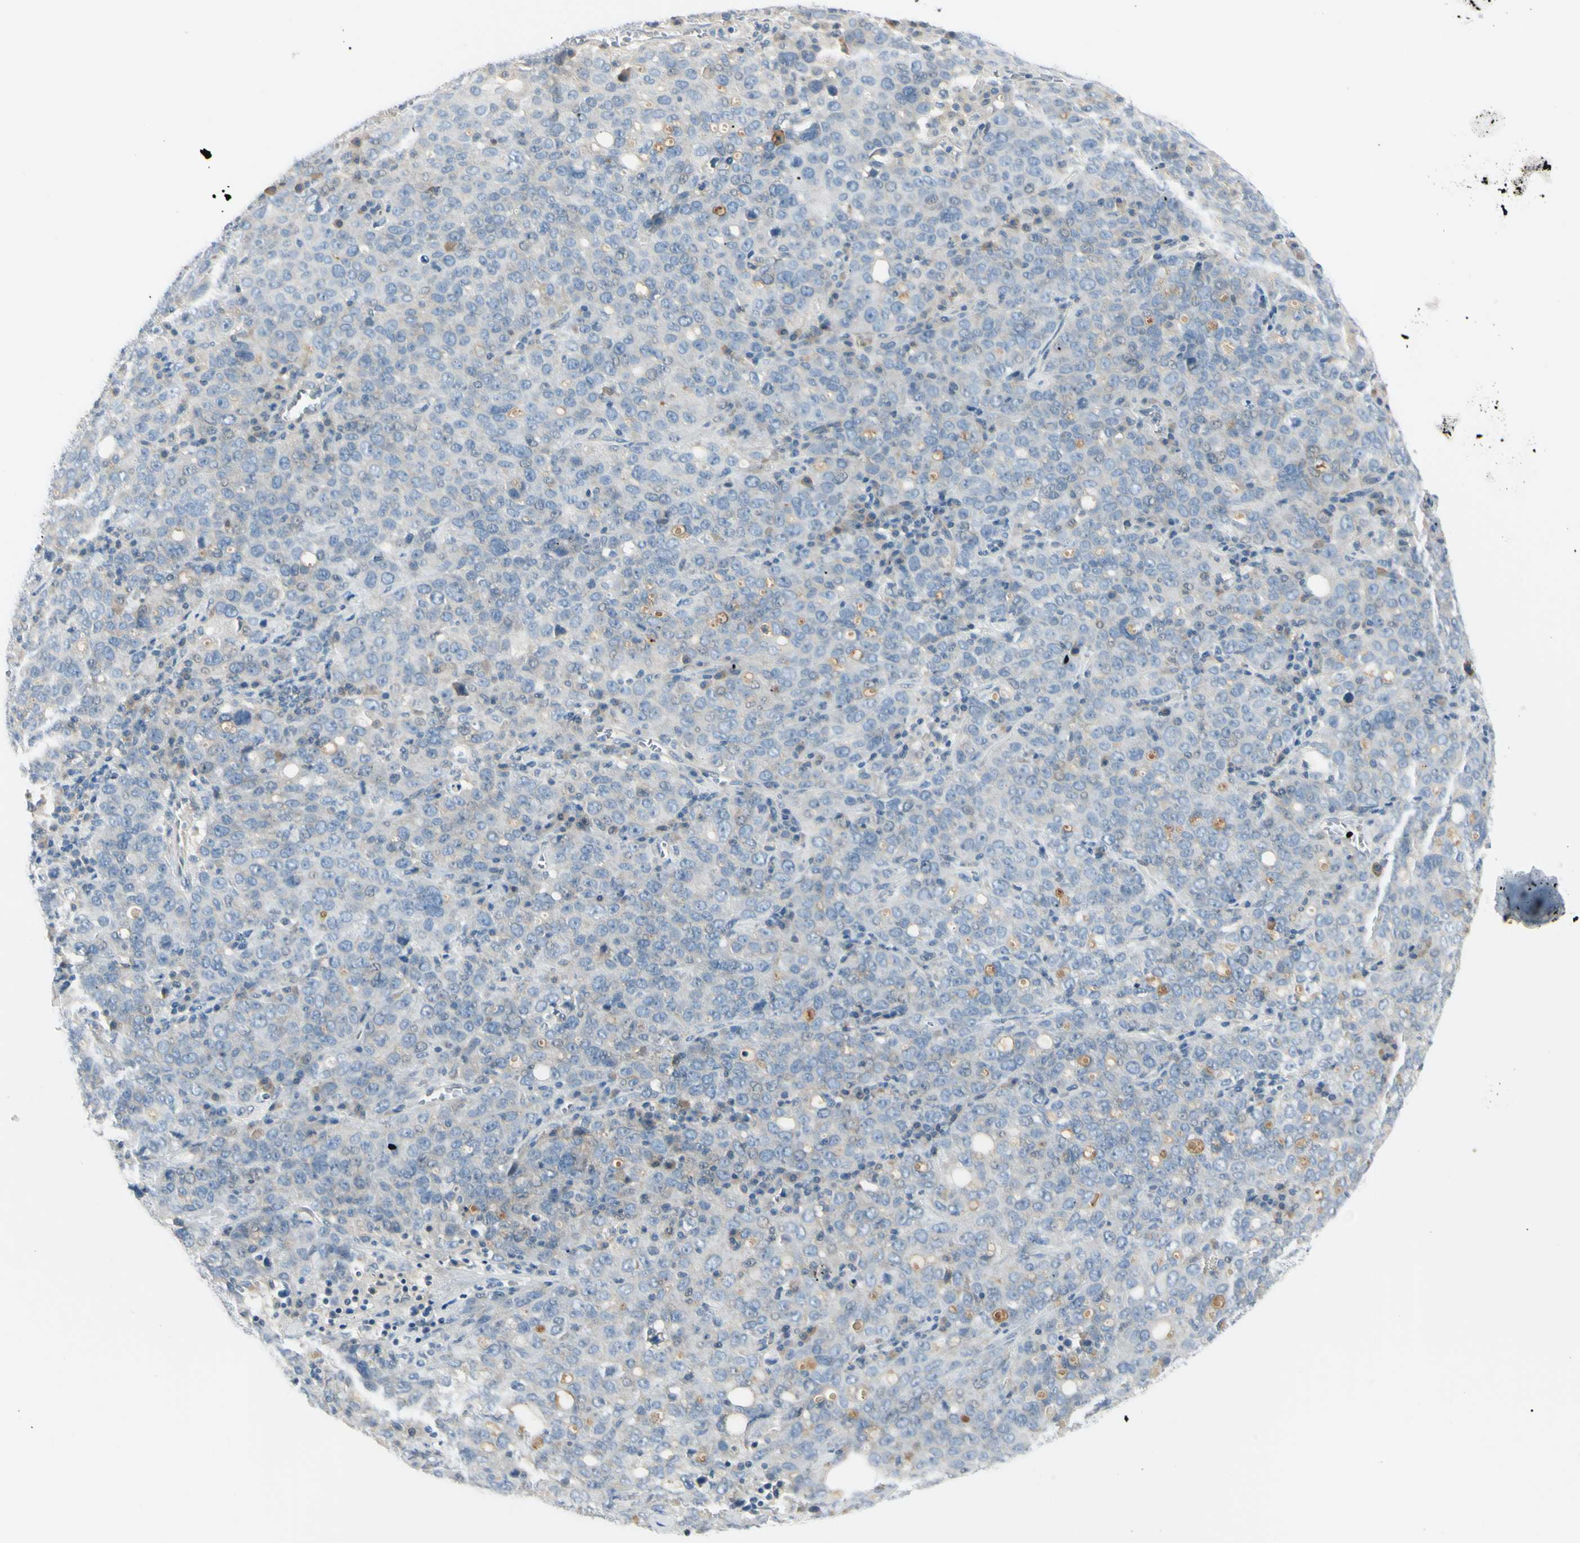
{"staining": {"intensity": "negative", "quantity": "none", "location": "none"}, "tissue": "ovarian cancer", "cell_type": "Tumor cells", "image_type": "cancer", "snomed": [{"axis": "morphology", "description": "Carcinoma, endometroid"}, {"axis": "topography", "description": "Ovary"}], "caption": "There is no significant positivity in tumor cells of ovarian cancer.", "gene": "ASB9", "patient": {"sex": "female", "age": 62}}